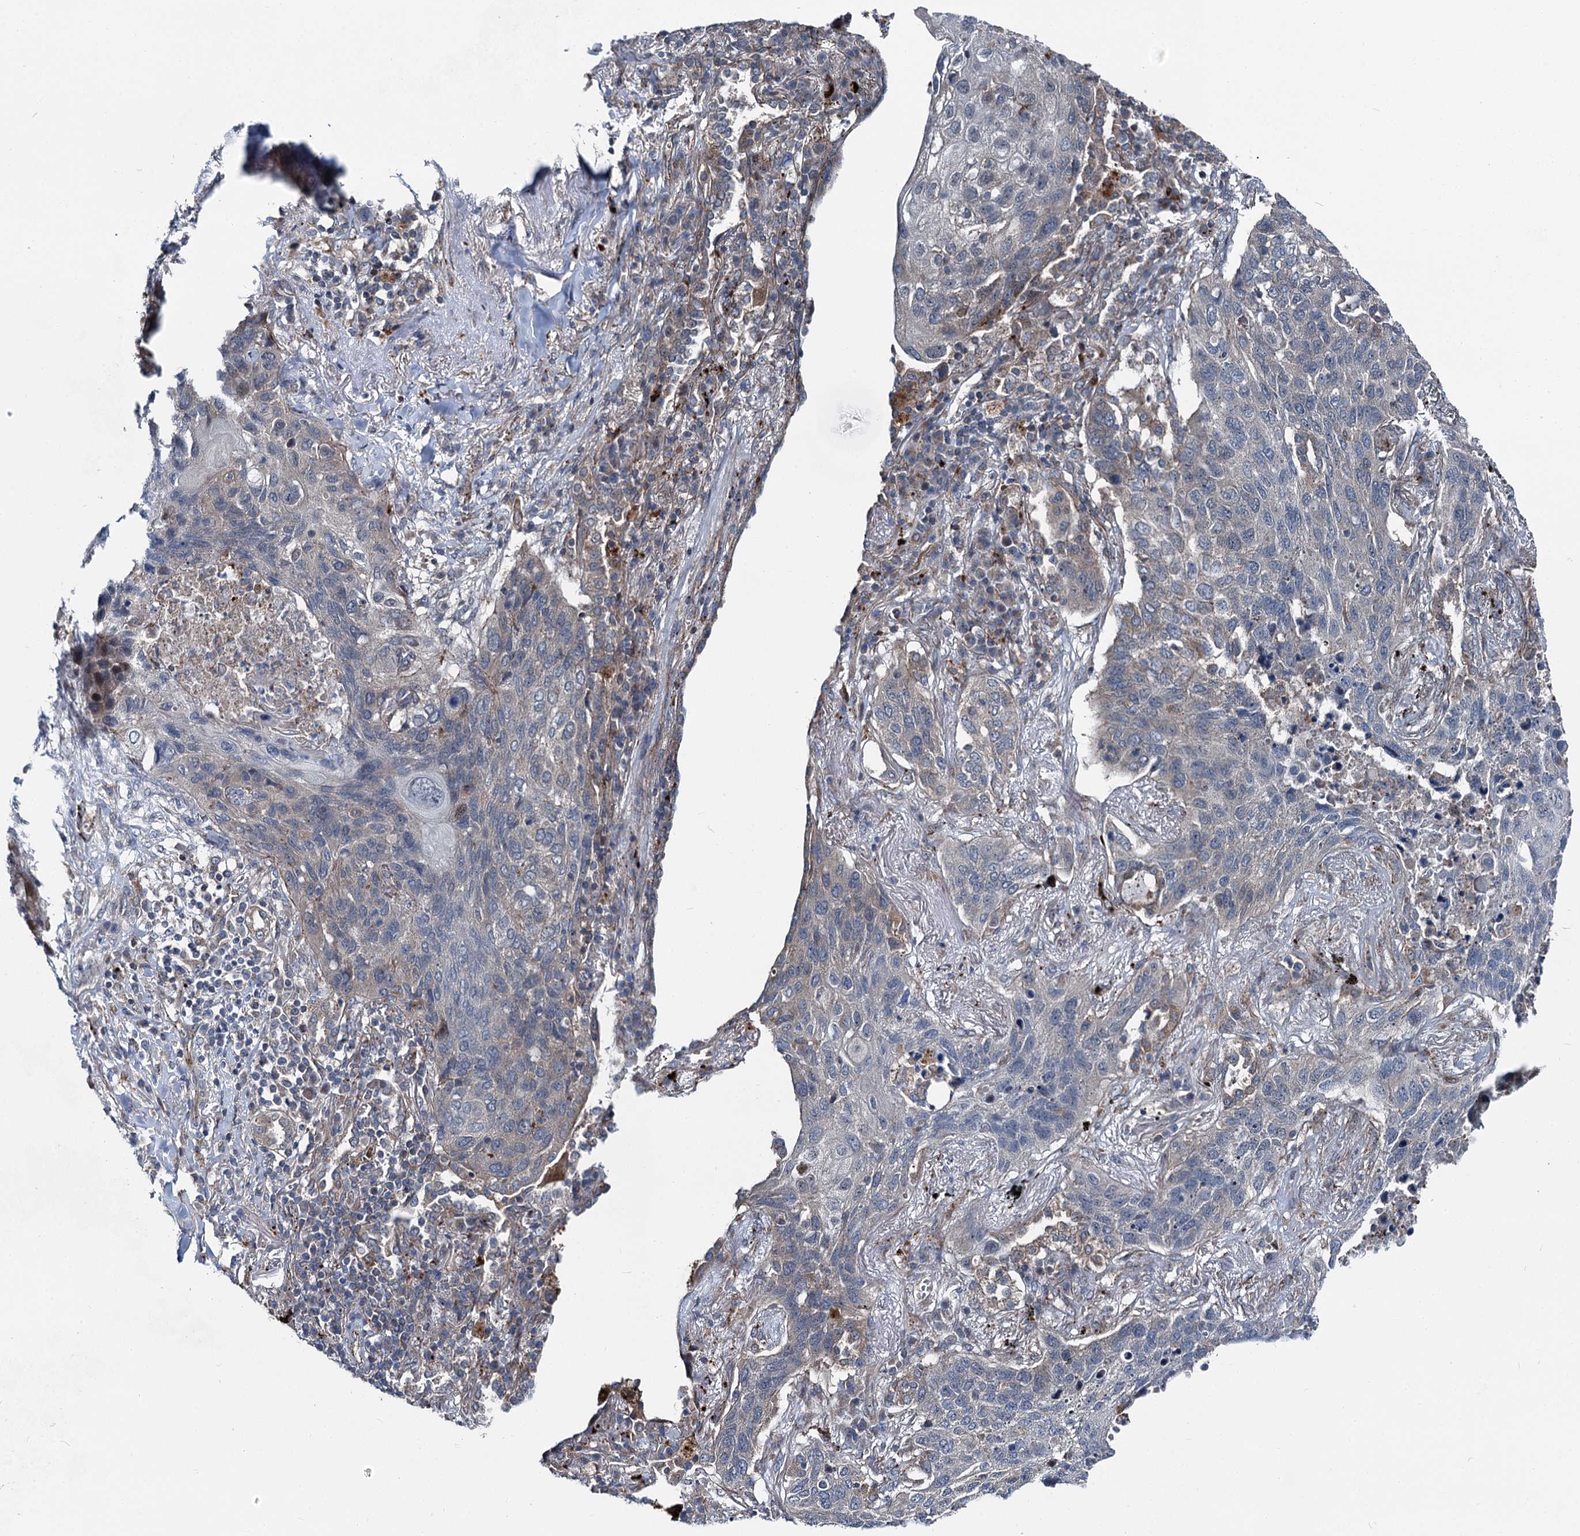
{"staining": {"intensity": "negative", "quantity": "none", "location": "none"}, "tissue": "lung cancer", "cell_type": "Tumor cells", "image_type": "cancer", "snomed": [{"axis": "morphology", "description": "Squamous cell carcinoma, NOS"}, {"axis": "topography", "description": "Lung"}], "caption": "Squamous cell carcinoma (lung) was stained to show a protein in brown. There is no significant staining in tumor cells.", "gene": "POLR1D", "patient": {"sex": "female", "age": 63}}